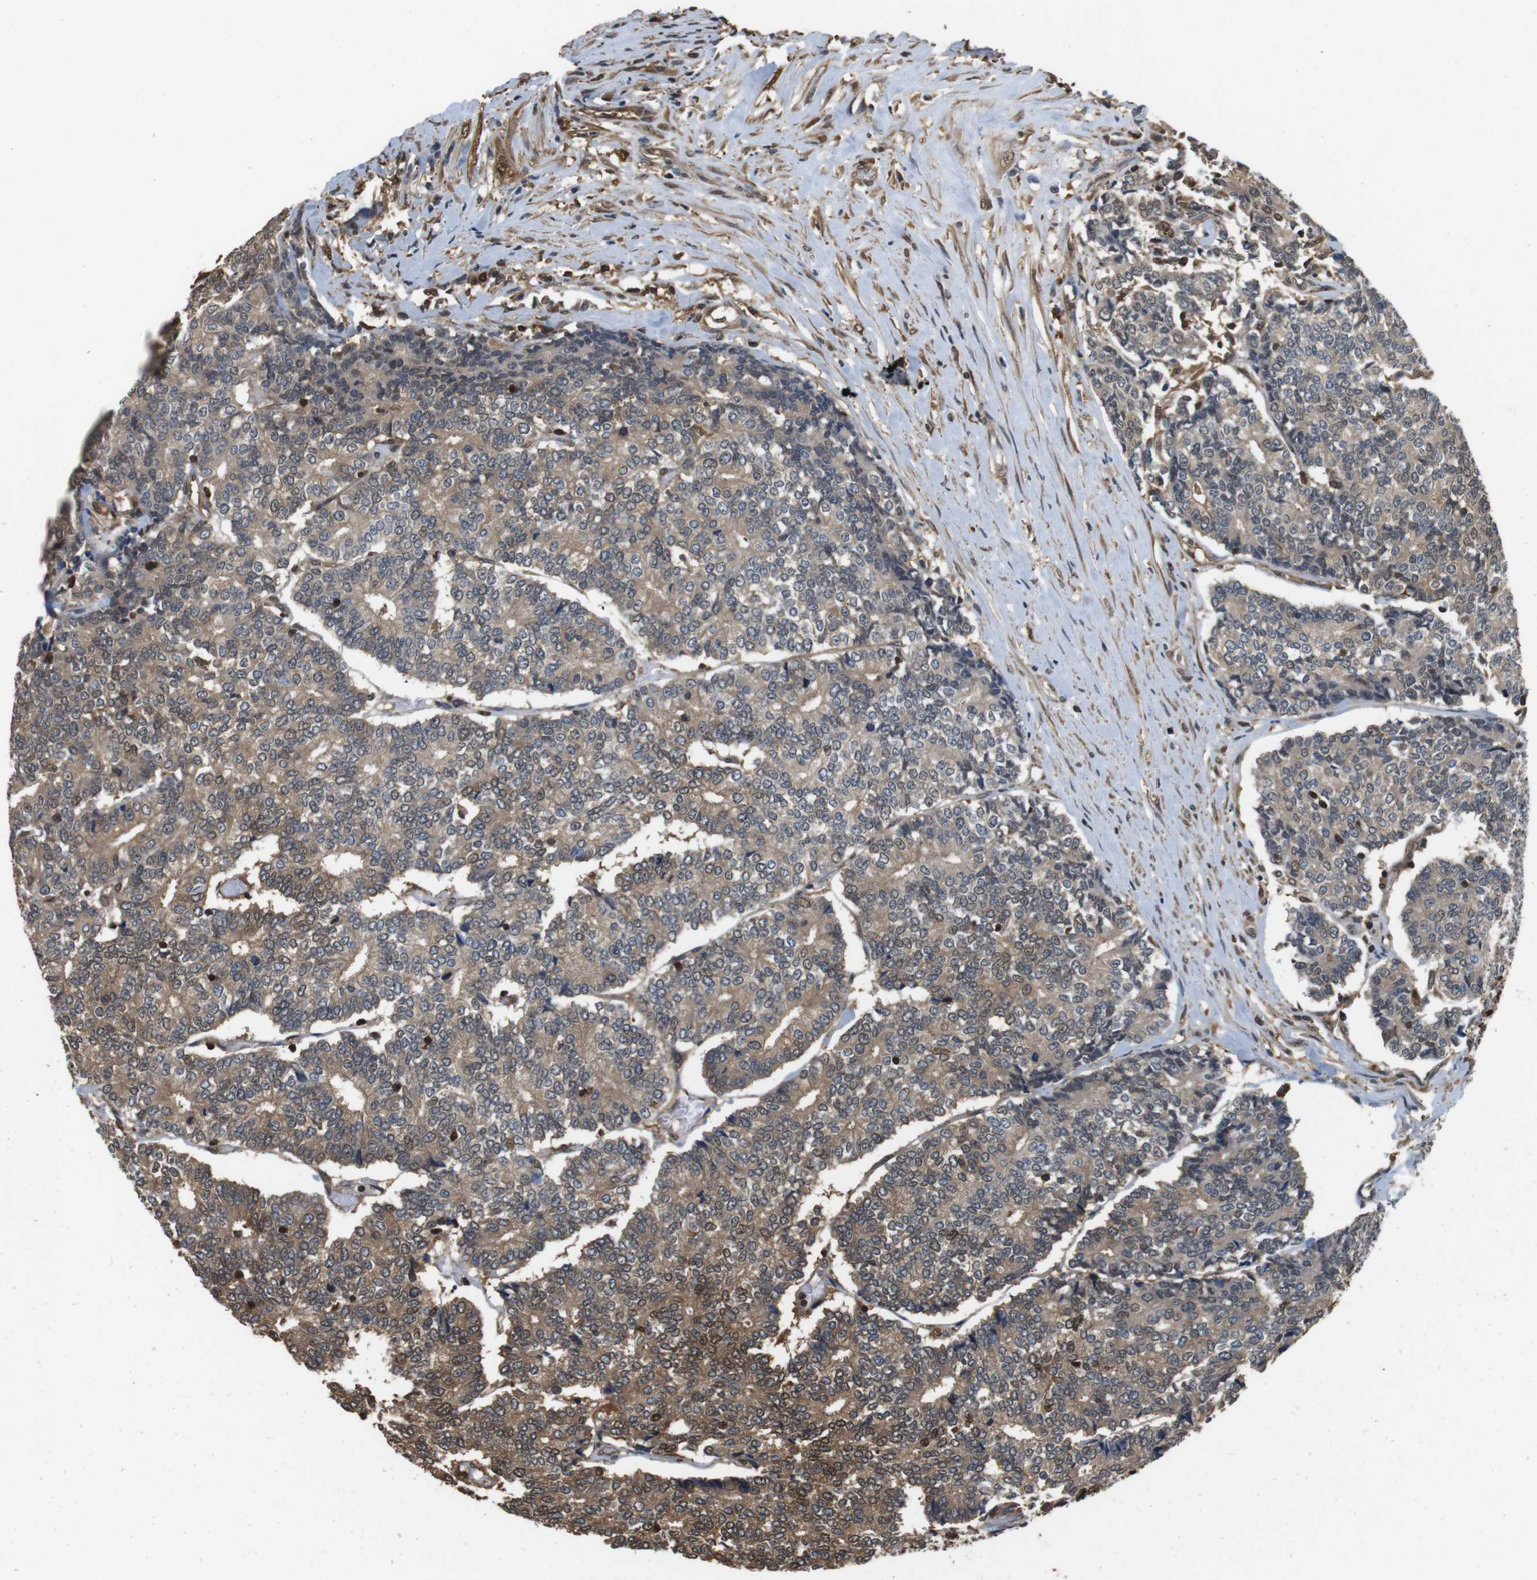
{"staining": {"intensity": "moderate", "quantity": ">75%", "location": "cytoplasmic/membranous,nuclear"}, "tissue": "prostate cancer", "cell_type": "Tumor cells", "image_type": "cancer", "snomed": [{"axis": "morphology", "description": "Normal tissue, NOS"}, {"axis": "morphology", "description": "Adenocarcinoma, High grade"}, {"axis": "topography", "description": "Prostate"}, {"axis": "topography", "description": "Seminal veicle"}], "caption": "The photomicrograph shows a brown stain indicating the presence of a protein in the cytoplasmic/membranous and nuclear of tumor cells in prostate cancer (high-grade adenocarcinoma). (Stains: DAB (3,3'-diaminobenzidine) in brown, nuclei in blue, Microscopy: brightfield microscopy at high magnification).", "gene": "LDHA", "patient": {"sex": "male", "age": 55}}